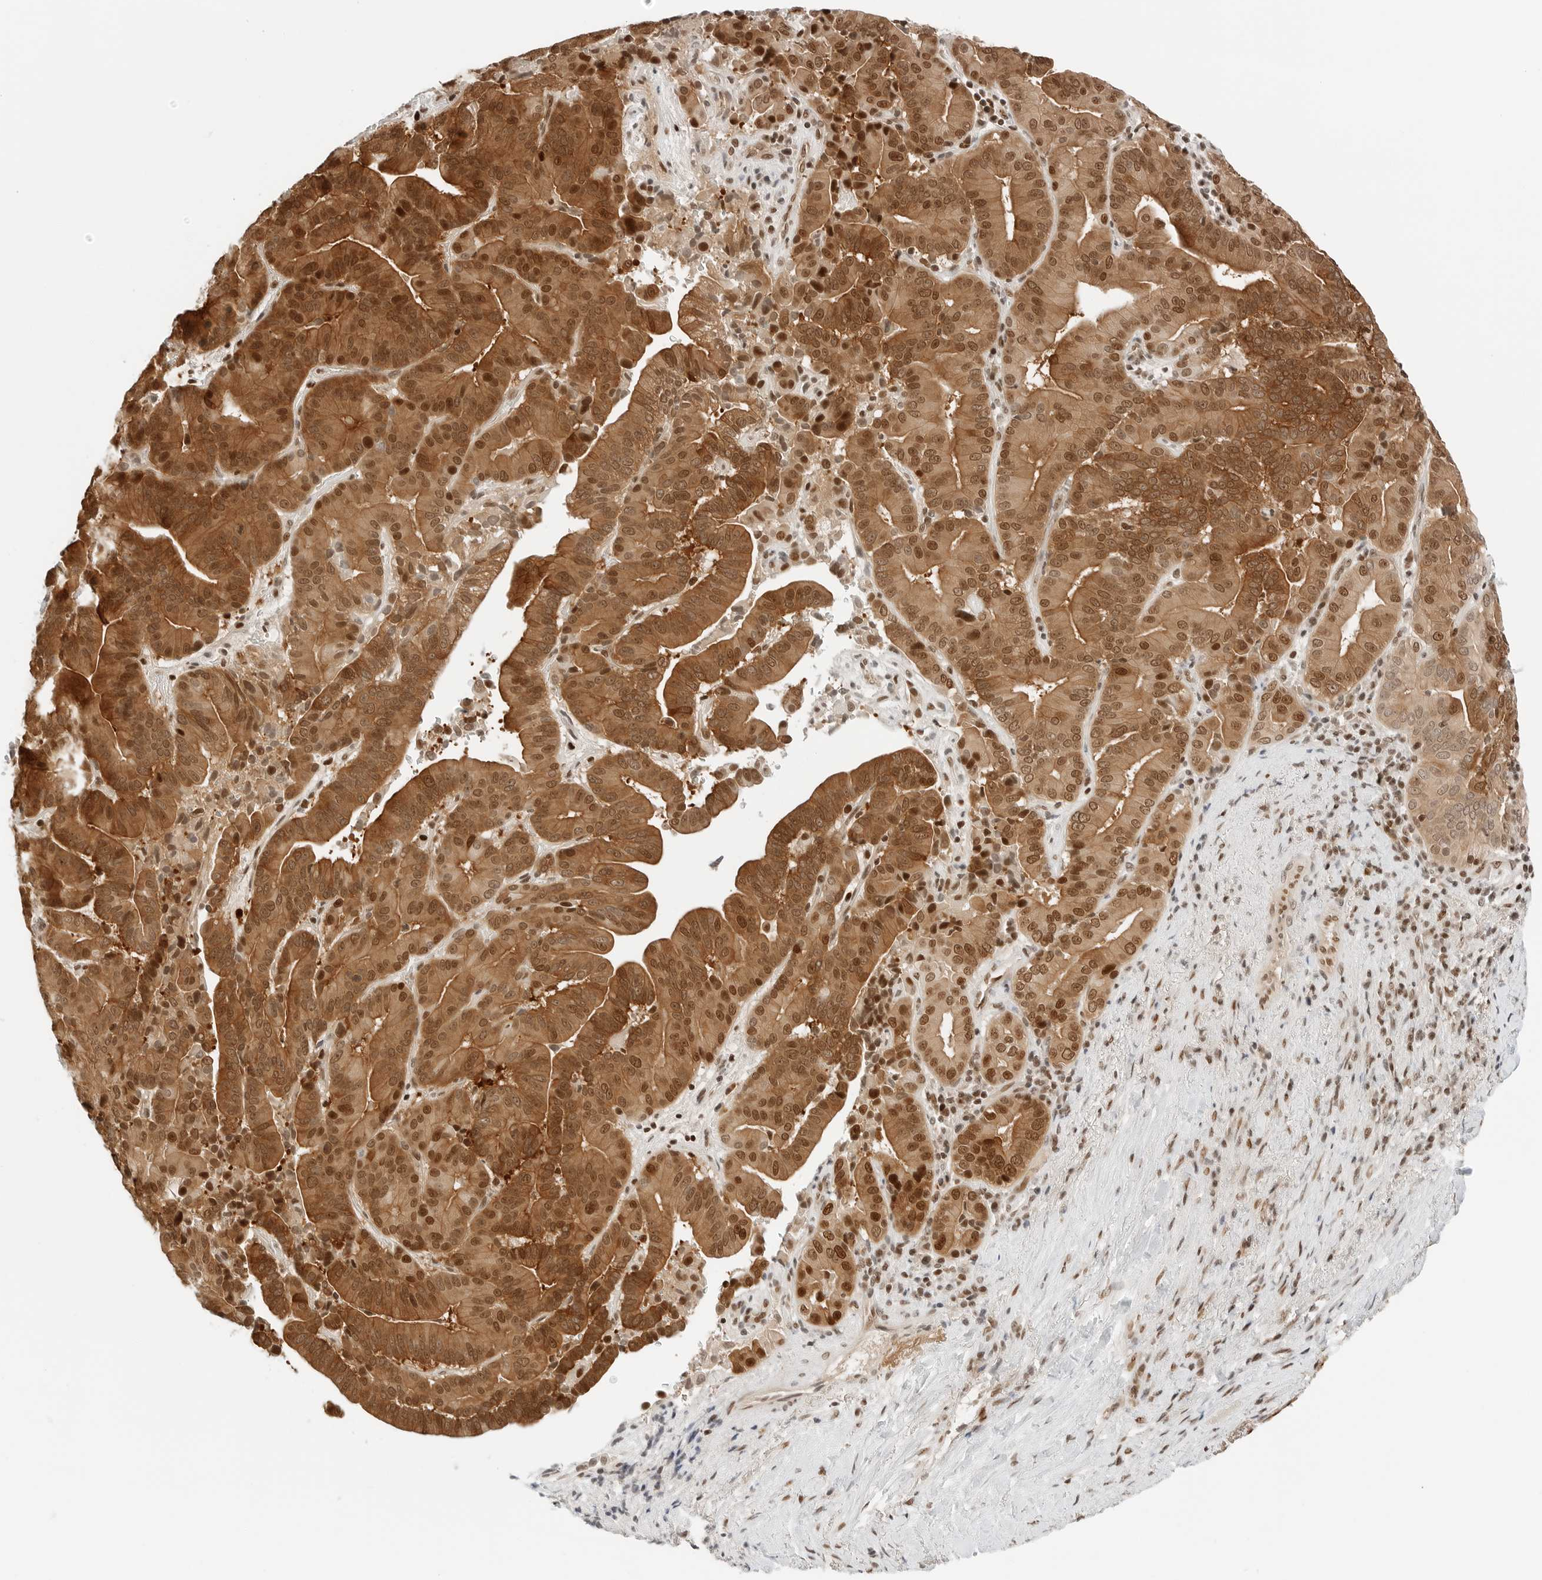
{"staining": {"intensity": "strong", "quantity": ">75%", "location": "cytoplasmic/membranous,nuclear"}, "tissue": "liver cancer", "cell_type": "Tumor cells", "image_type": "cancer", "snomed": [{"axis": "morphology", "description": "Cholangiocarcinoma"}, {"axis": "topography", "description": "Liver"}], "caption": "Immunohistochemical staining of liver cancer reveals high levels of strong cytoplasmic/membranous and nuclear expression in approximately >75% of tumor cells.", "gene": "CRTC2", "patient": {"sex": "female", "age": 75}}